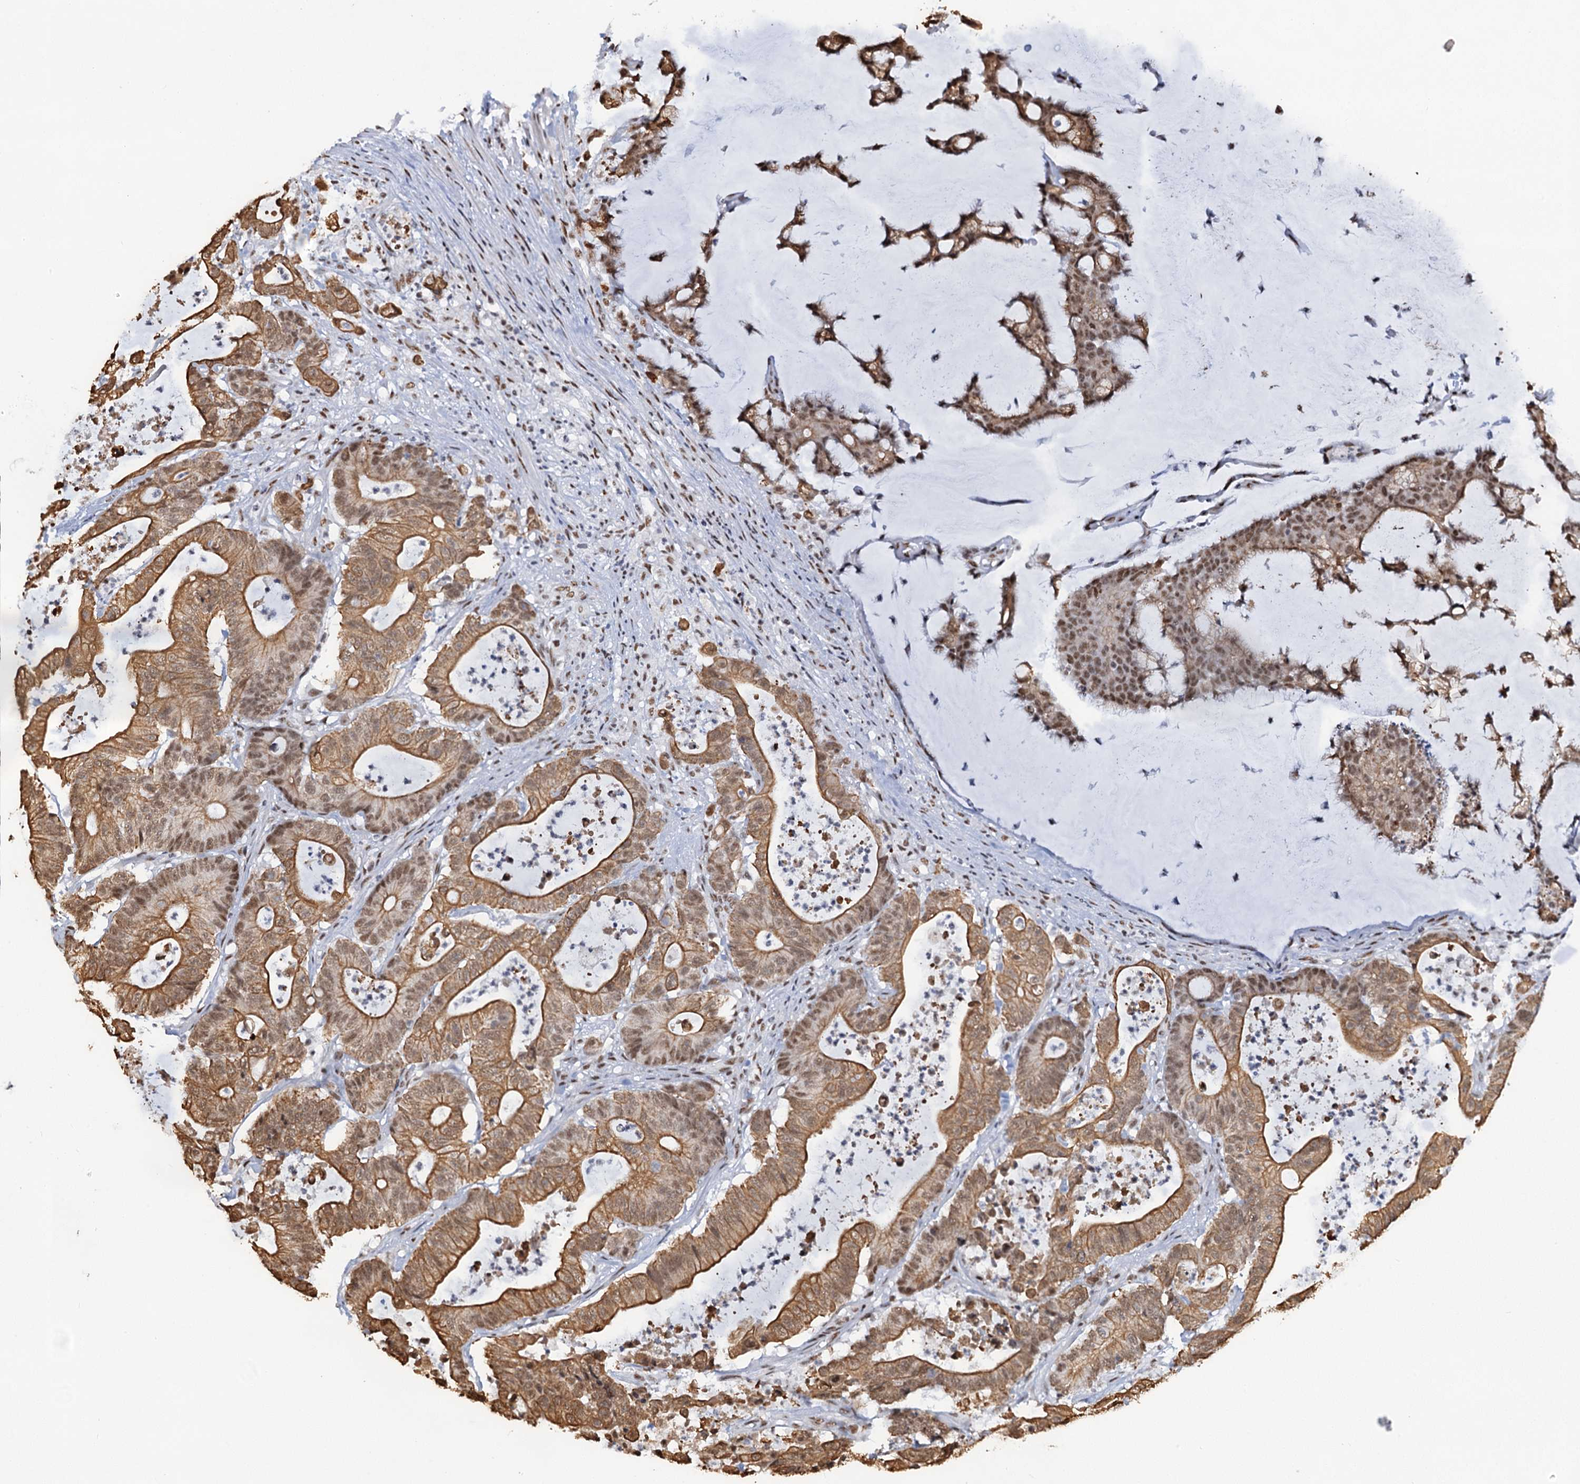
{"staining": {"intensity": "moderate", "quantity": ">75%", "location": "cytoplasmic/membranous,nuclear"}, "tissue": "colorectal cancer", "cell_type": "Tumor cells", "image_type": "cancer", "snomed": [{"axis": "morphology", "description": "Adenocarcinoma, NOS"}, {"axis": "topography", "description": "Colon"}], "caption": "The immunohistochemical stain highlights moderate cytoplasmic/membranous and nuclear positivity in tumor cells of colorectal adenocarcinoma tissue.", "gene": "ZNF609", "patient": {"sex": "female", "age": 84}}